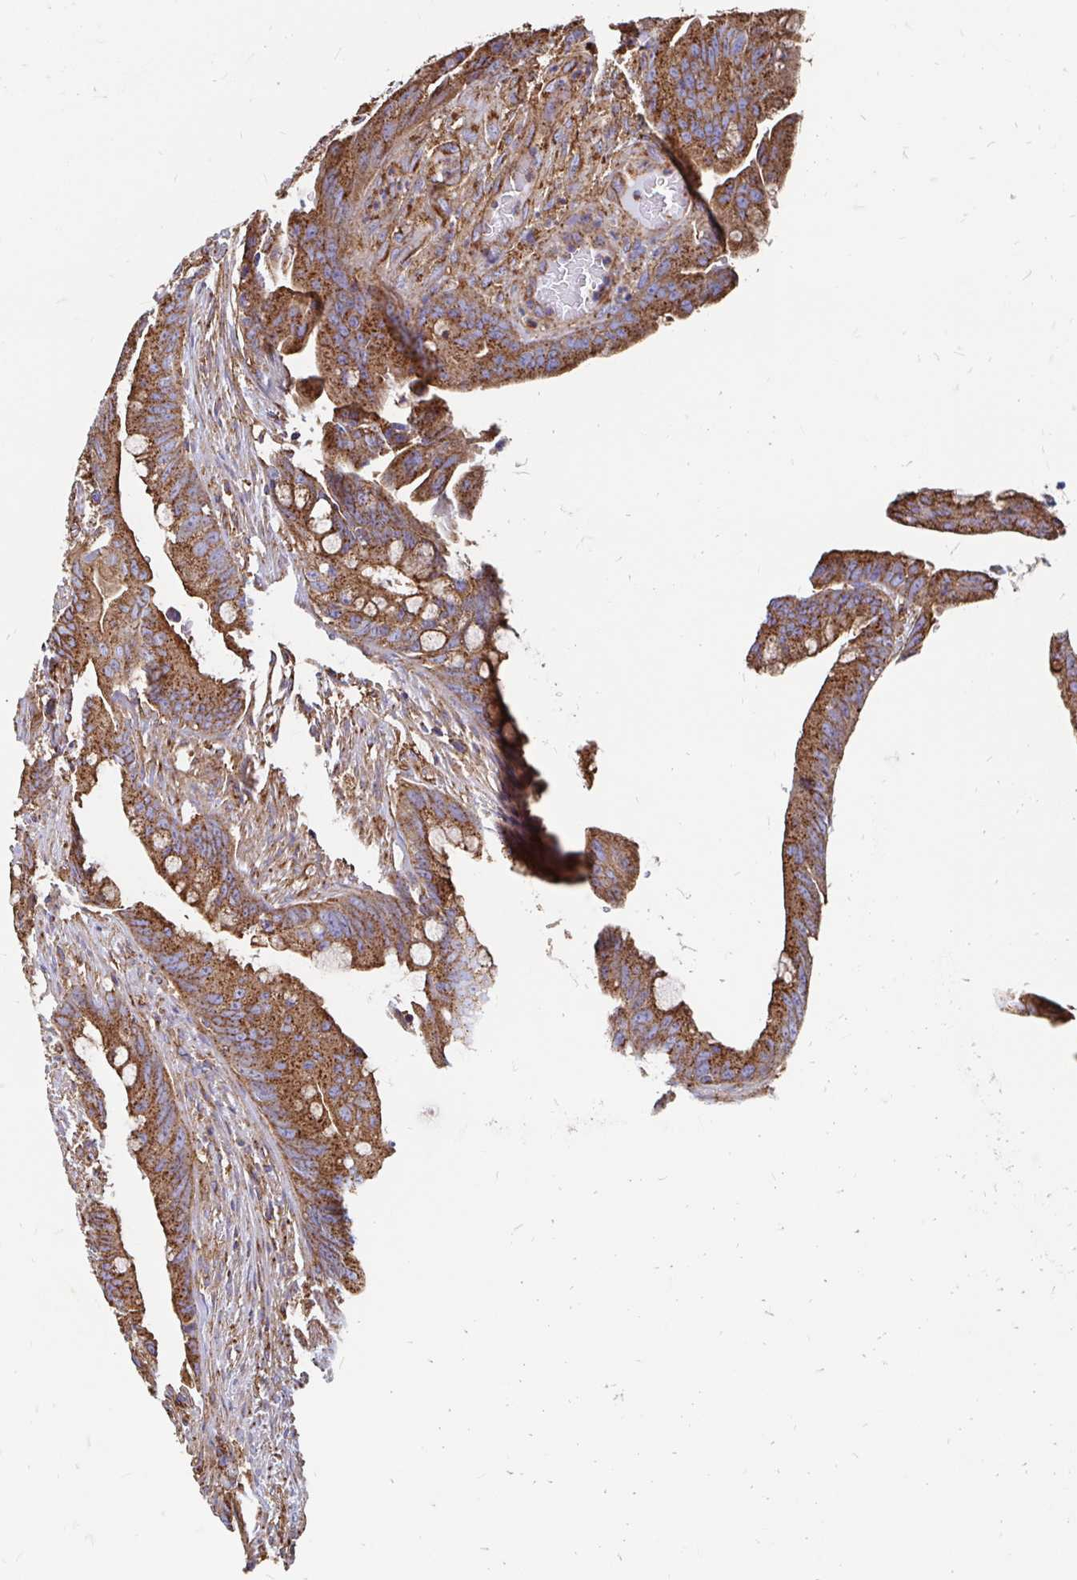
{"staining": {"intensity": "strong", "quantity": ">75%", "location": "cytoplasmic/membranous"}, "tissue": "colorectal cancer", "cell_type": "Tumor cells", "image_type": "cancer", "snomed": [{"axis": "morphology", "description": "Adenocarcinoma, NOS"}, {"axis": "topography", "description": "Colon"}], "caption": "Human colorectal cancer (adenocarcinoma) stained for a protein (brown) reveals strong cytoplasmic/membranous positive positivity in about >75% of tumor cells.", "gene": "CLTC", "patient": {"sex": "male", "age": 62}}